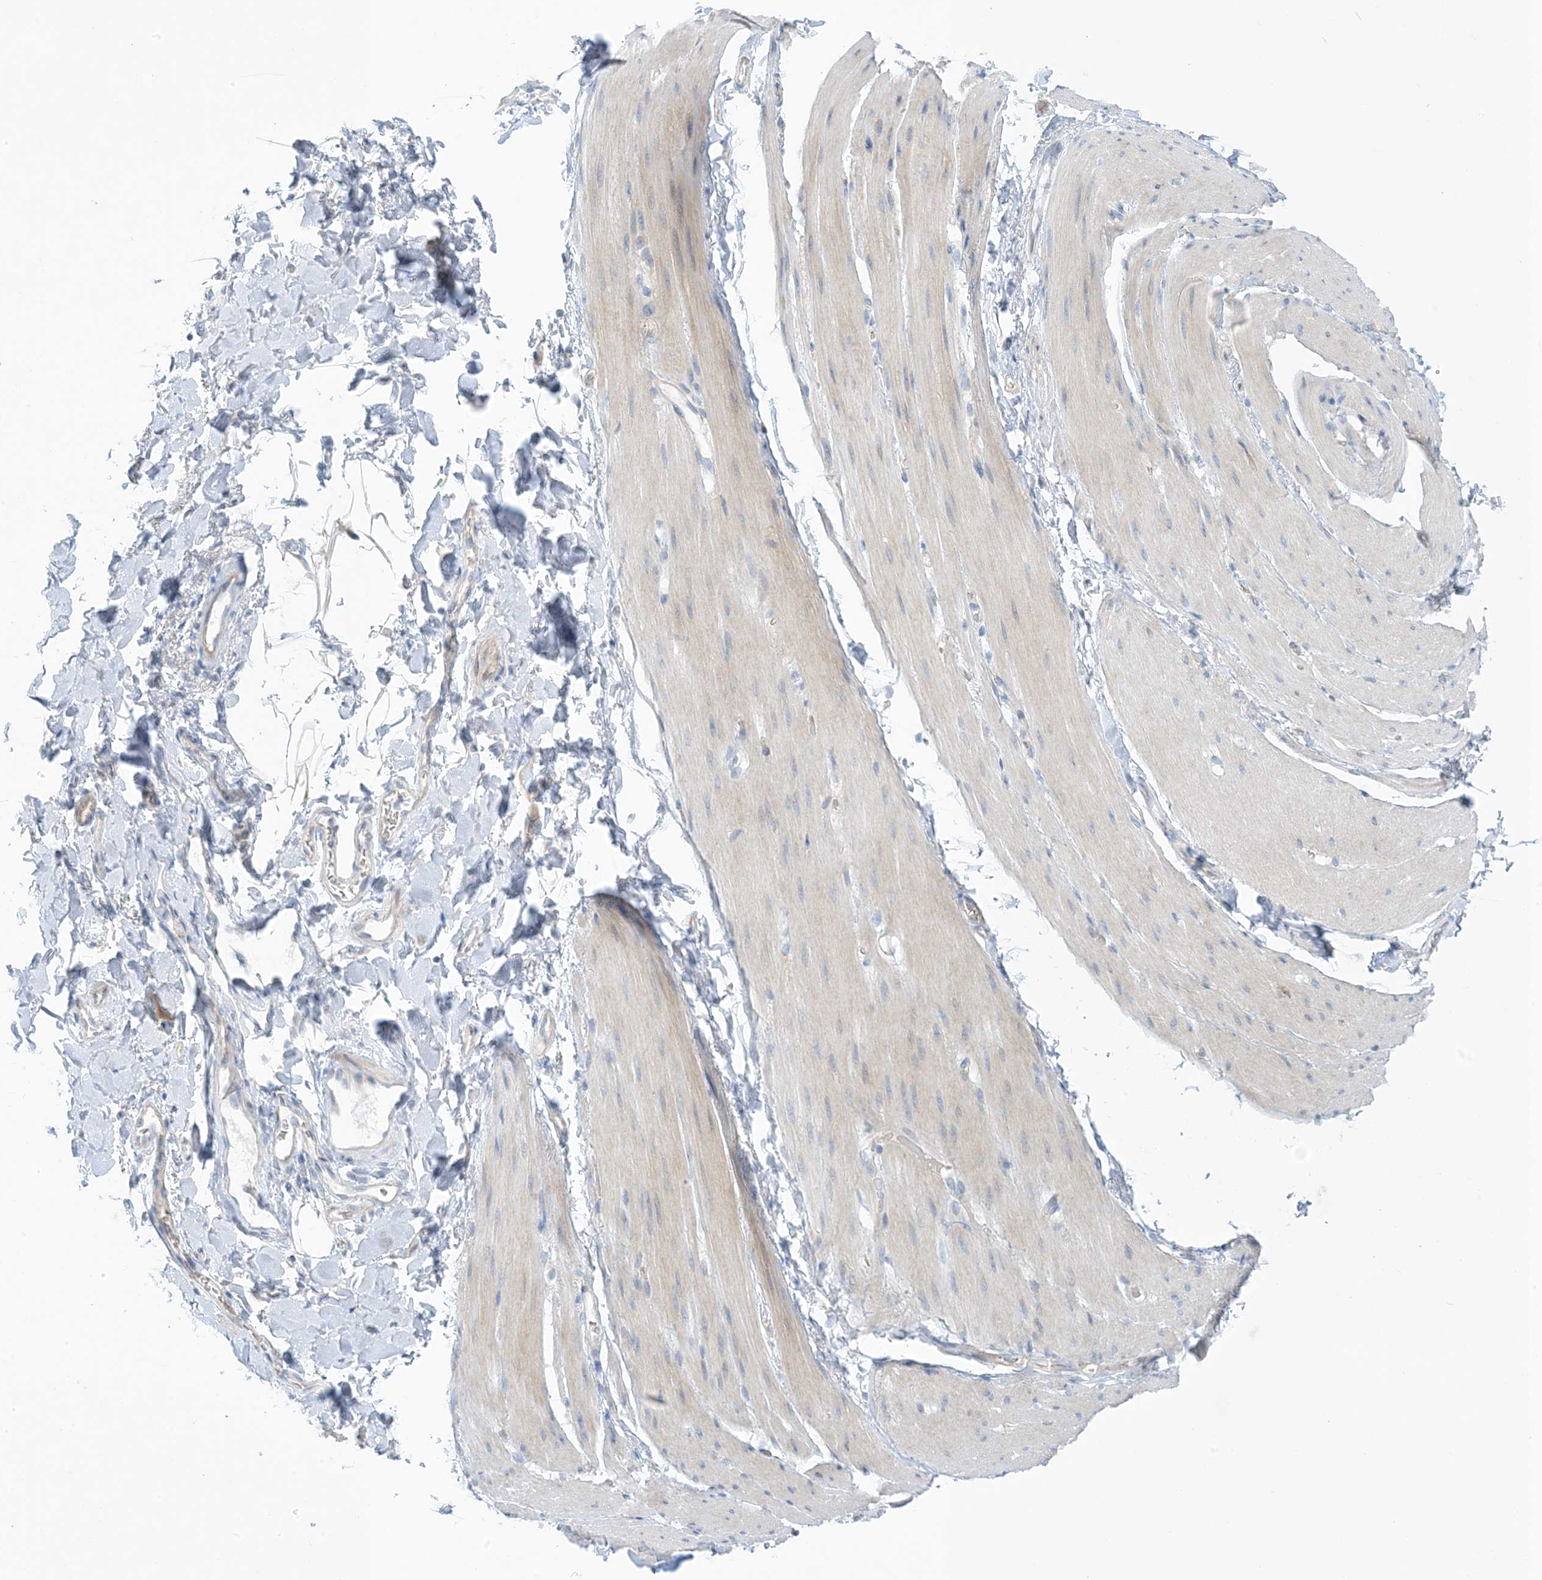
{"staining": {"intensity": "negative", "quantity": "none", "location": "none"}, "tissue": "smooth muscle", "cell_type": "Smooth muscle cells", "image_type": "normal", "snomed": [{"axis": "morphology", "description": "Normal tissue, NOS"}, {"axis": "topography", "description": "Smooth muscle"}, {"axis": "topography", "description": "Small intestine"}], "caption": "Histopathology image shows no significant protein staining in smooth muscle cells of unremarkable smooth muscle.", "gene": "XIRP2", "patient": {"sex": "female", "age": 84}}